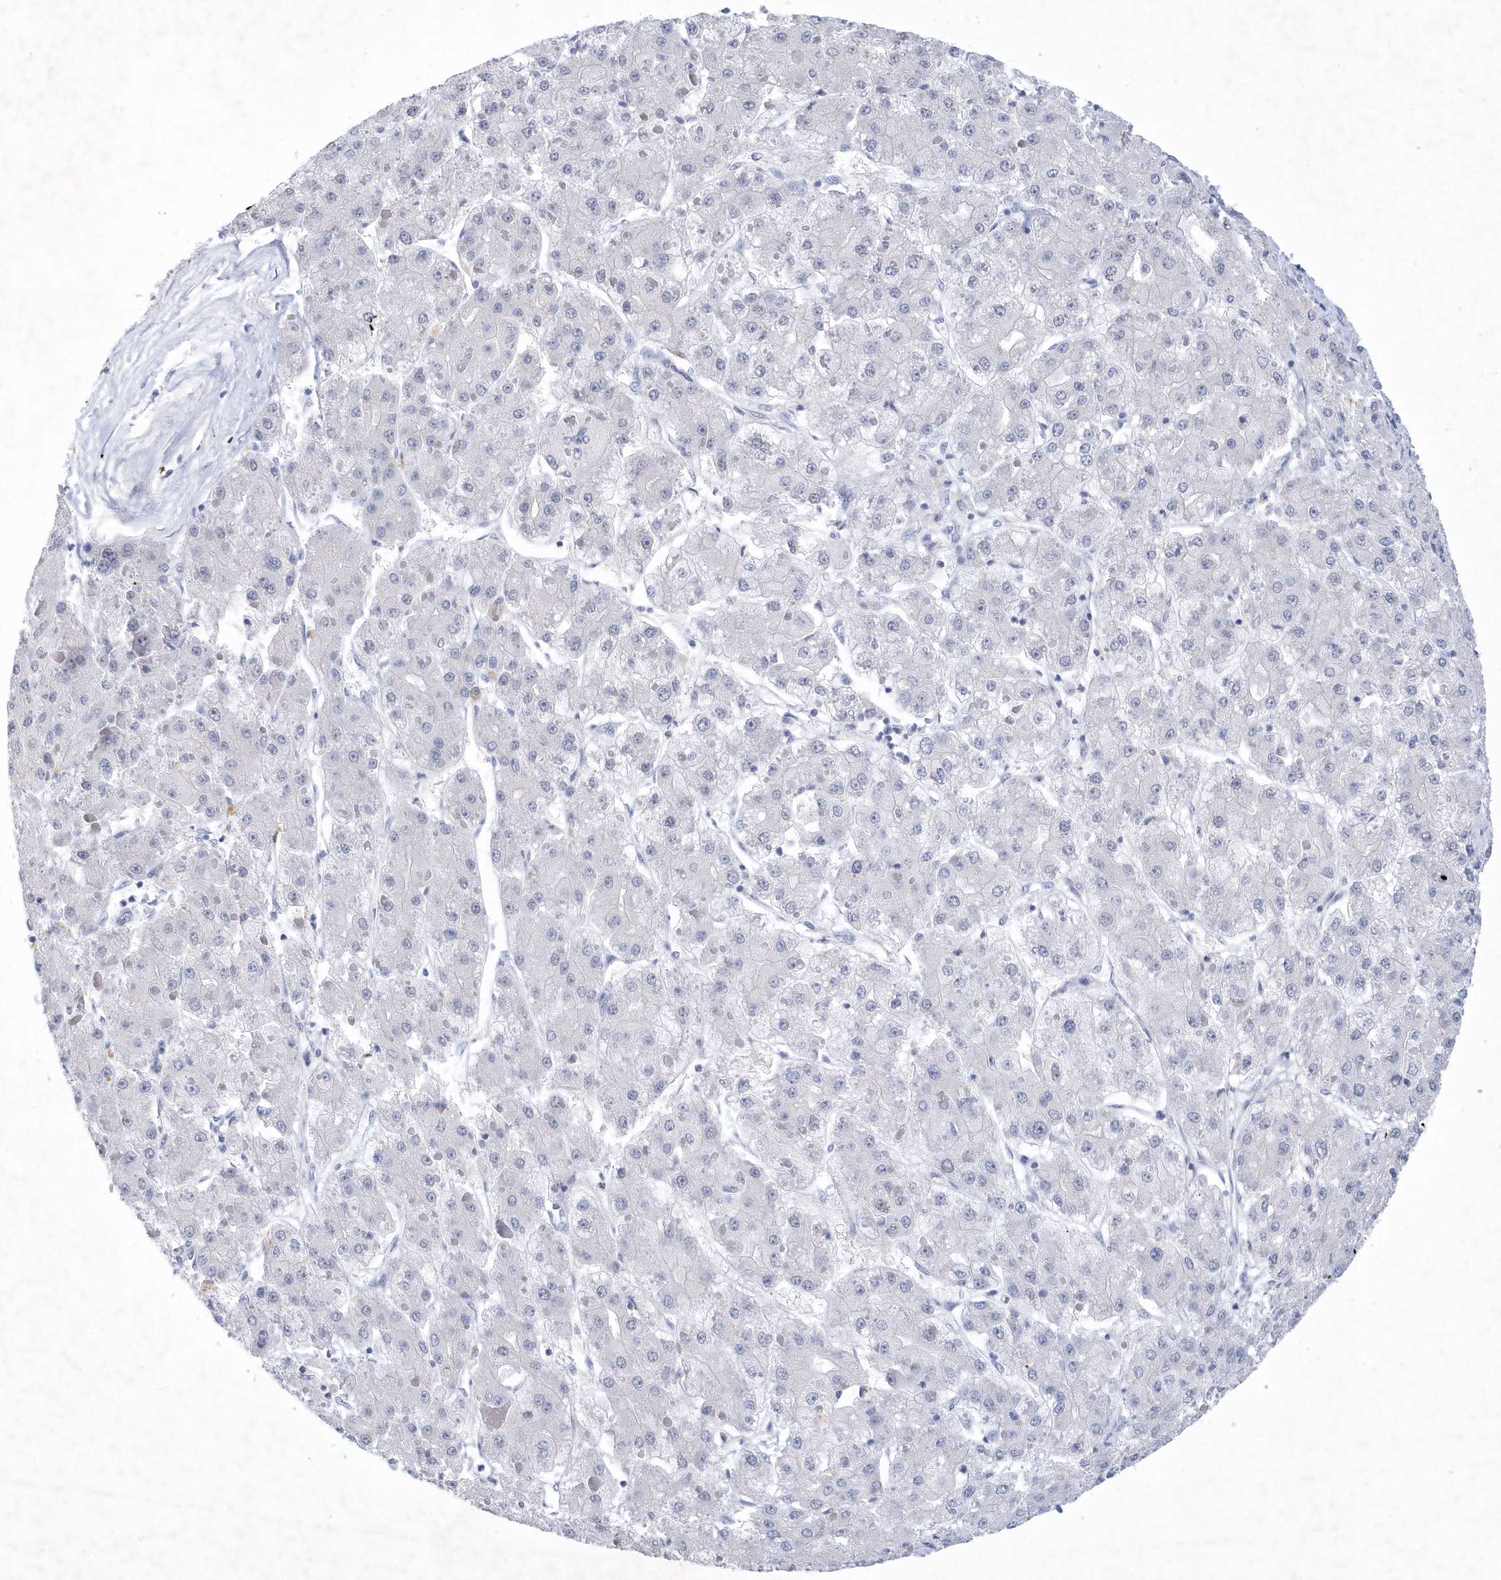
{"staining": {"intensity": "negative", "quantity": "none", "location": "none"}, "tissue": "liver cancer", "cell_type": "Tumor cells", "image_type": "cancer", "snomed": [{"axis": "morphology", "description": "Carcinoma, Hepatocellular, NOS"}, {"axis": "topography", "description": "Liver"}], "caption": "DAB (3,3'-diaminobenzidine) immunohistochemical staining of liver cancer shows no significant expression in tumor cells.", "gene": "SRGAP3", "patient": {"sex": "female", "age": 73}}